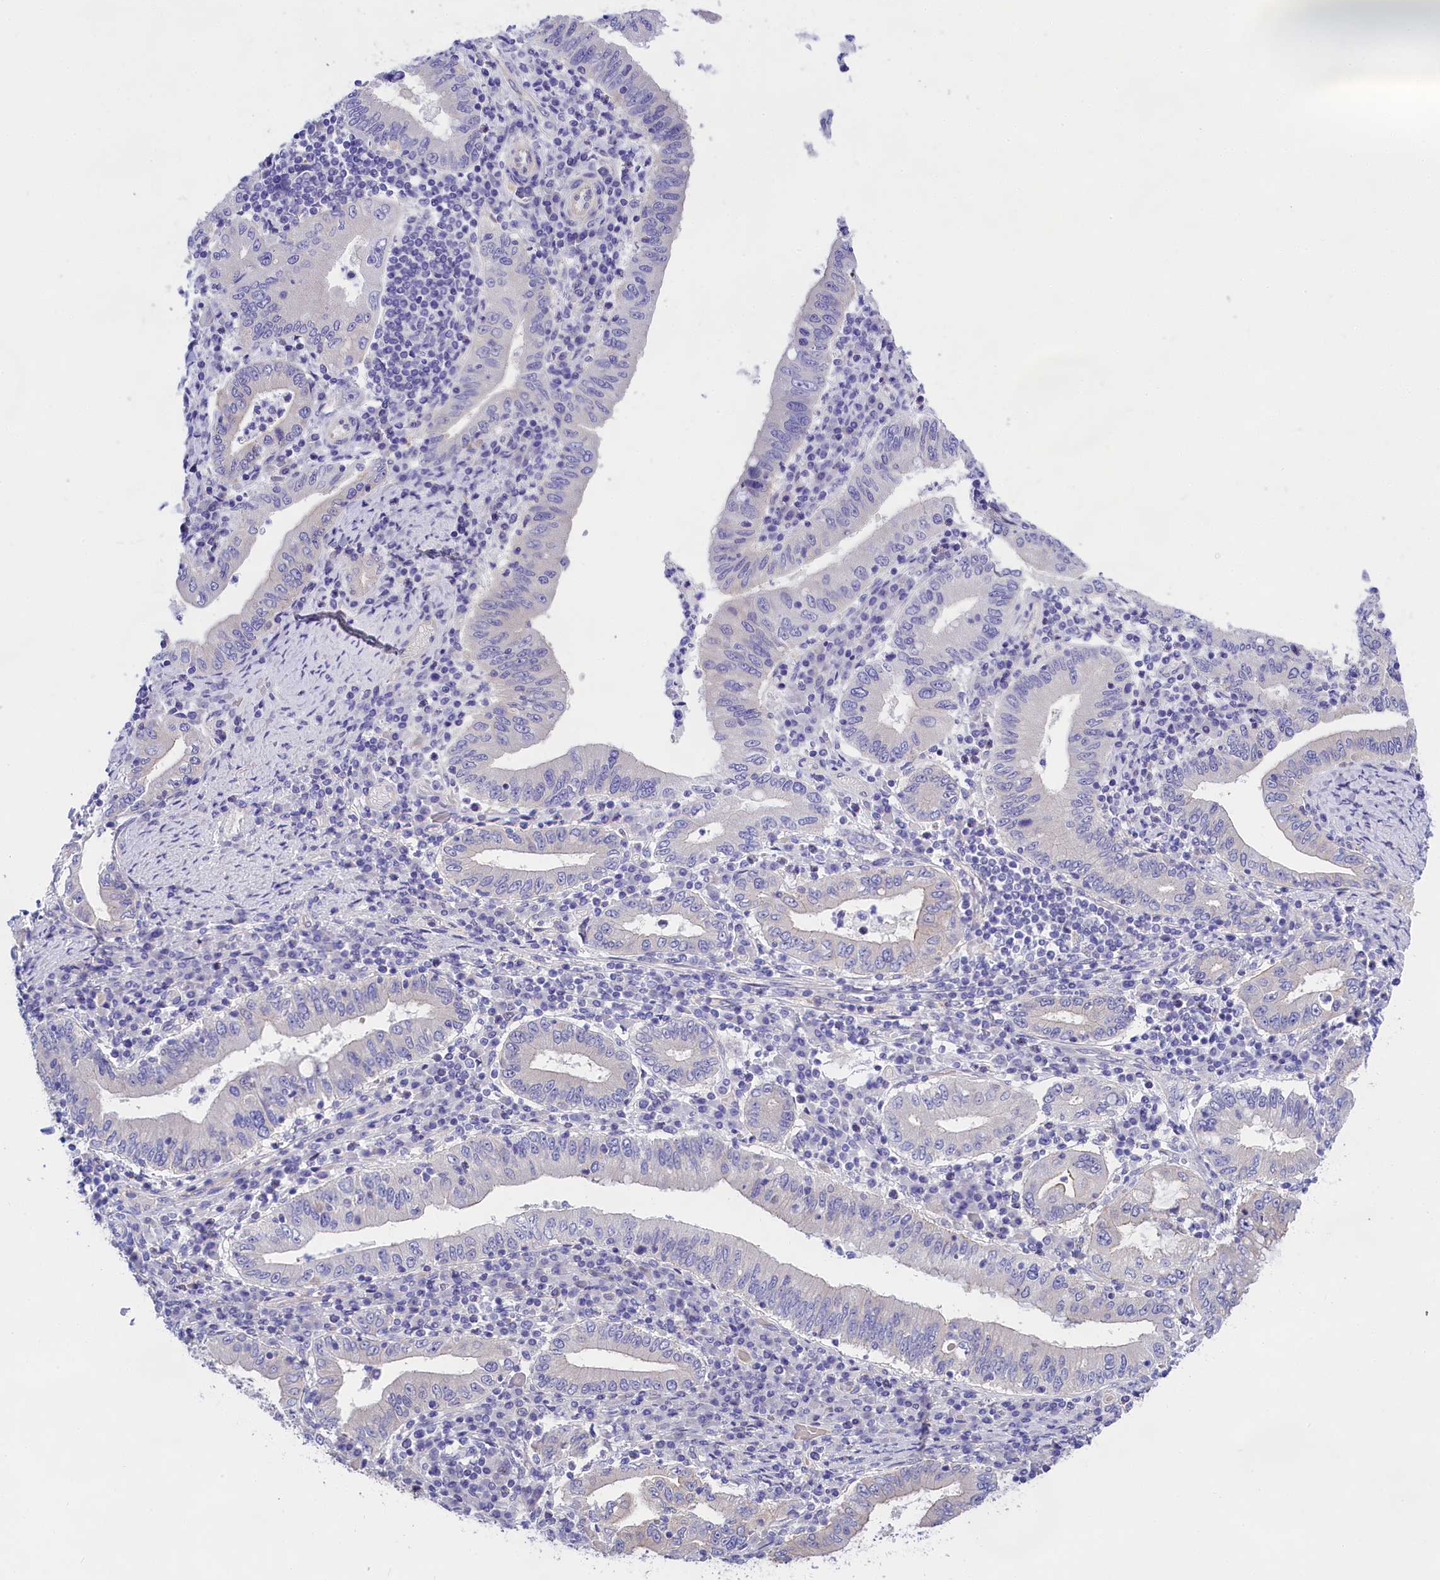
{"staining": {"intensity": "strong", "quantity": "<25%", "location": "cytoplasmic/membranous"}, "tissue": "stomach cancer", "cell_type": "Tumor cells", "image_type": "cancer", "snomed": [{"axis": "morphology", "description": "Normal tissue, NOS"}, {"axis": "morphology", "description": "Adenocarcinoma, NOS"}, {"axis": "topography", "description": "Esophagus"}, {"axis": "topography", "description": "Stomach, upper"}, {"axis": "topography", "description": "Peripheral nerve tissue"}], "caption": "Brown immunohistochemical staining in stomach cancer reveals strong cytoplasmic/membranous positivity in about <25% of tumor cells.", "gene": "PPP1R13L", "patient": {"sex": "male", "age": 62}}